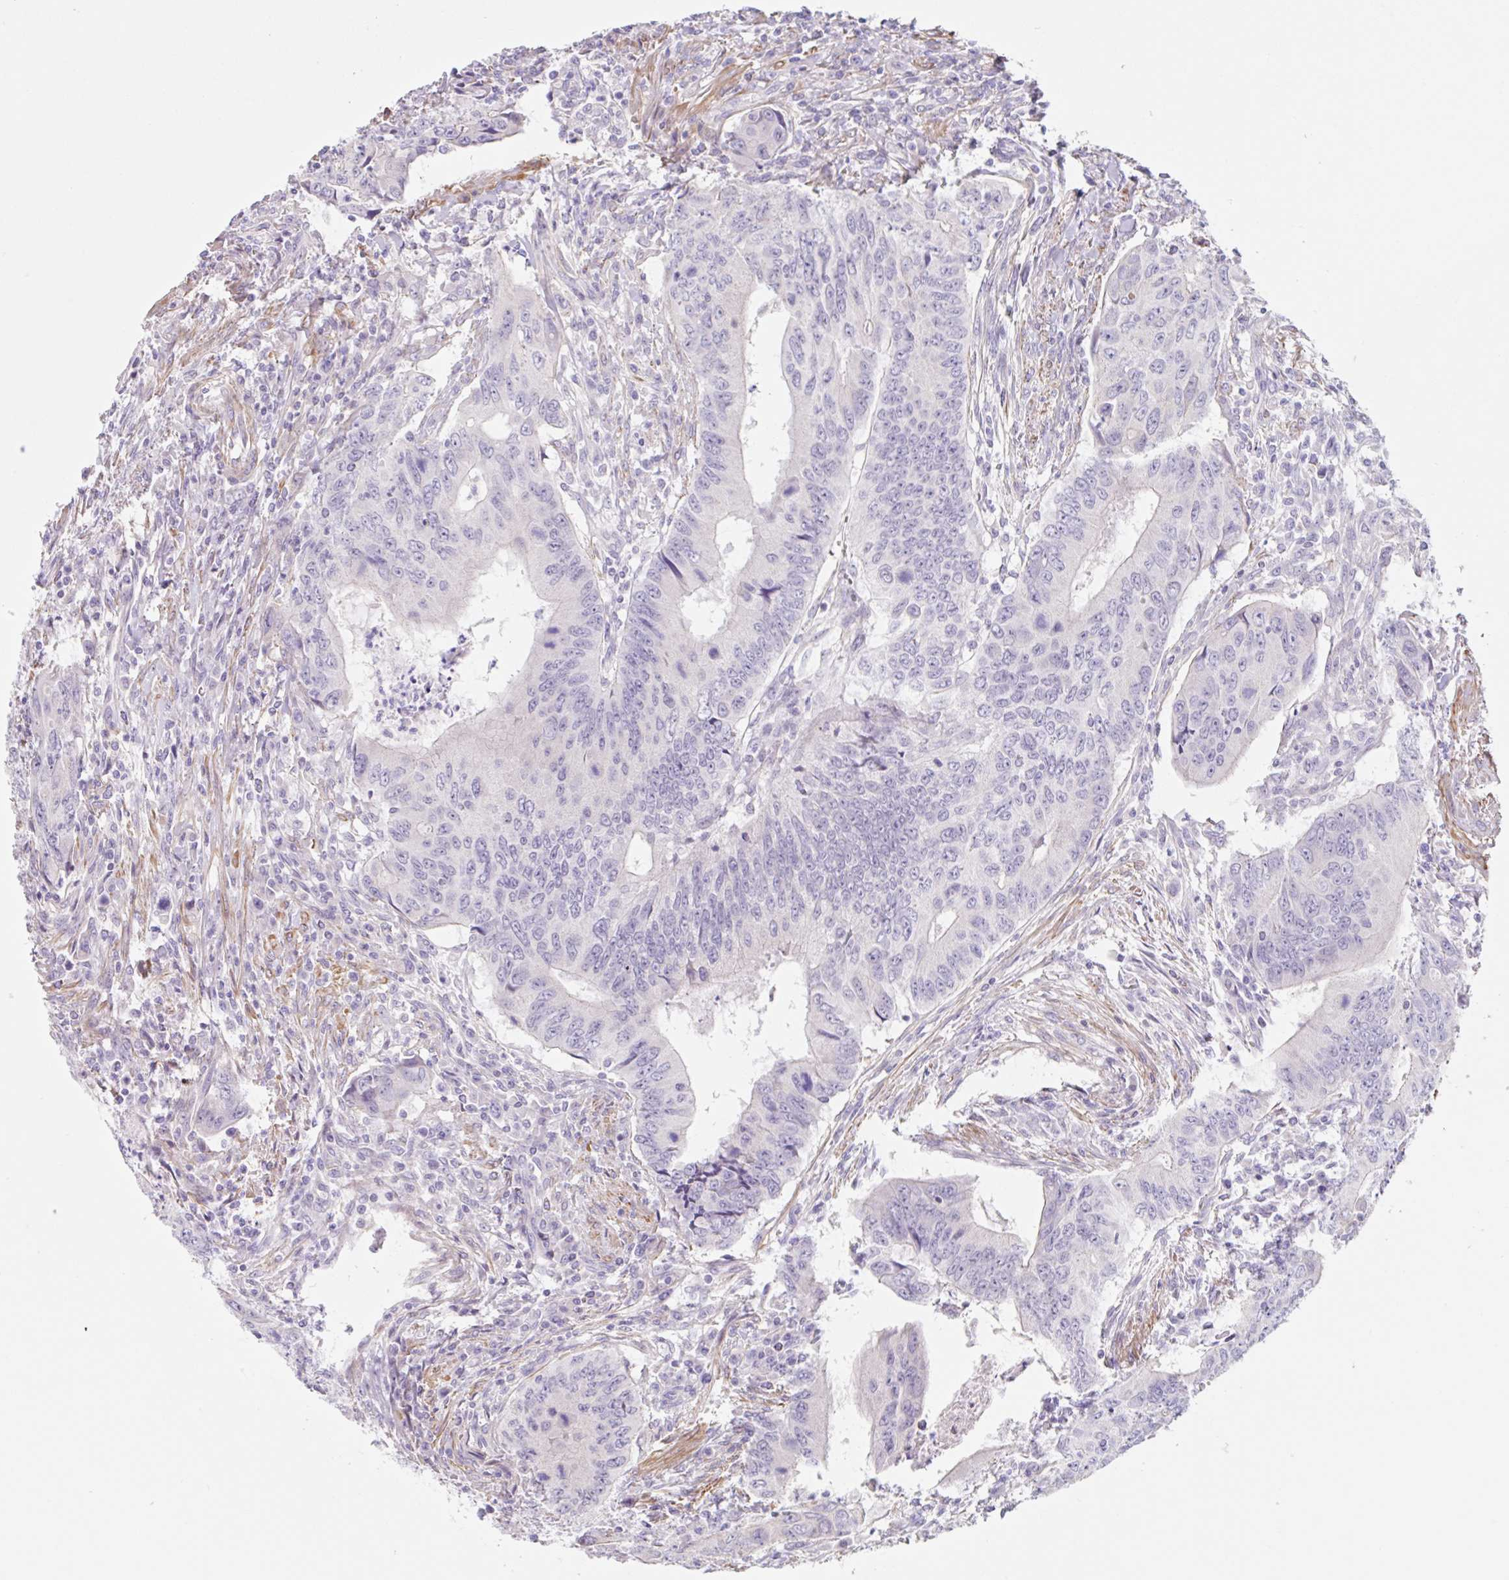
{"staining": {"intensity": "negative", "quantity": "none", "location": "none"}, "tissue": "colorectal cancer", "cell_type": "Tumor cells", "image_type": "cancer", "snomed": [{"axis": "morphology", "description": "Adenocarcinoma, NOS"}, {"axis": "topography", "description": "Colon"}], "caption": "This is an immunohistochemistry (IHC) photomicrograph of human colorectal cancer. There is no expression in tumor cells.", "gene": "DCAF17", "patient": {"sex": "male", "age": 53}}